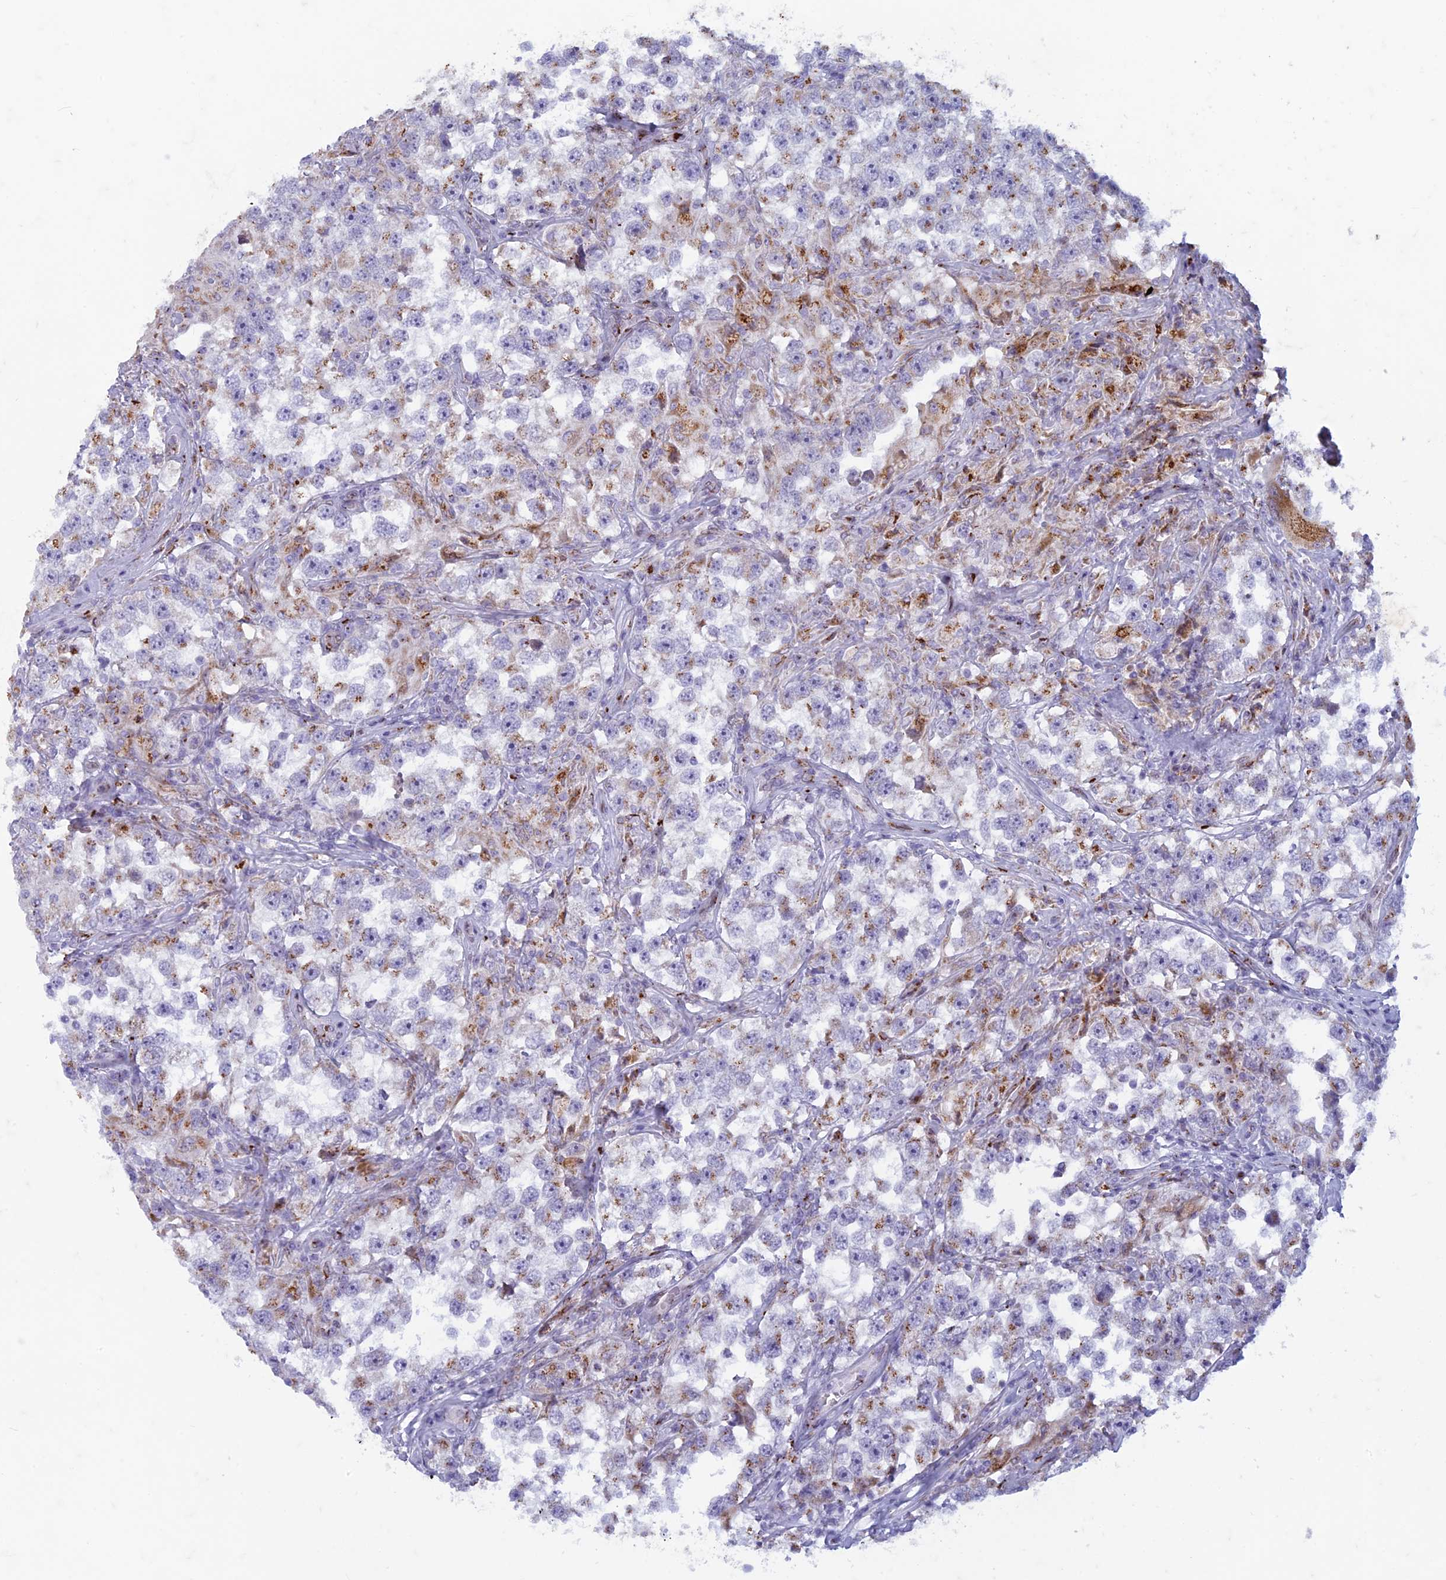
{"staining": {"intensity": "weak", "quantity": "25%-75%", "location": "cytoplasmic/membranous"}, "tissue": "testis cancer", "cell_type": "Tumor cells", "image_type": "cancer", "snomed": [{"axis": "morphology", "description": "Seminoma, NOS"}, {"axis": "topography", "description": "Testis"}], "caption": "A histopathology image of seminoma (testis) stained for a protein reveals weak cytoplasmic/membranous brown staining in tumor cells. The staining was performed using DAB to visualize the protein expression in brown, while the nuclei were stained in blue with hematoxylin (Magnification: 20x).", "gene": "FAM3C", "patient": {"sex": "male", "age": 46}}